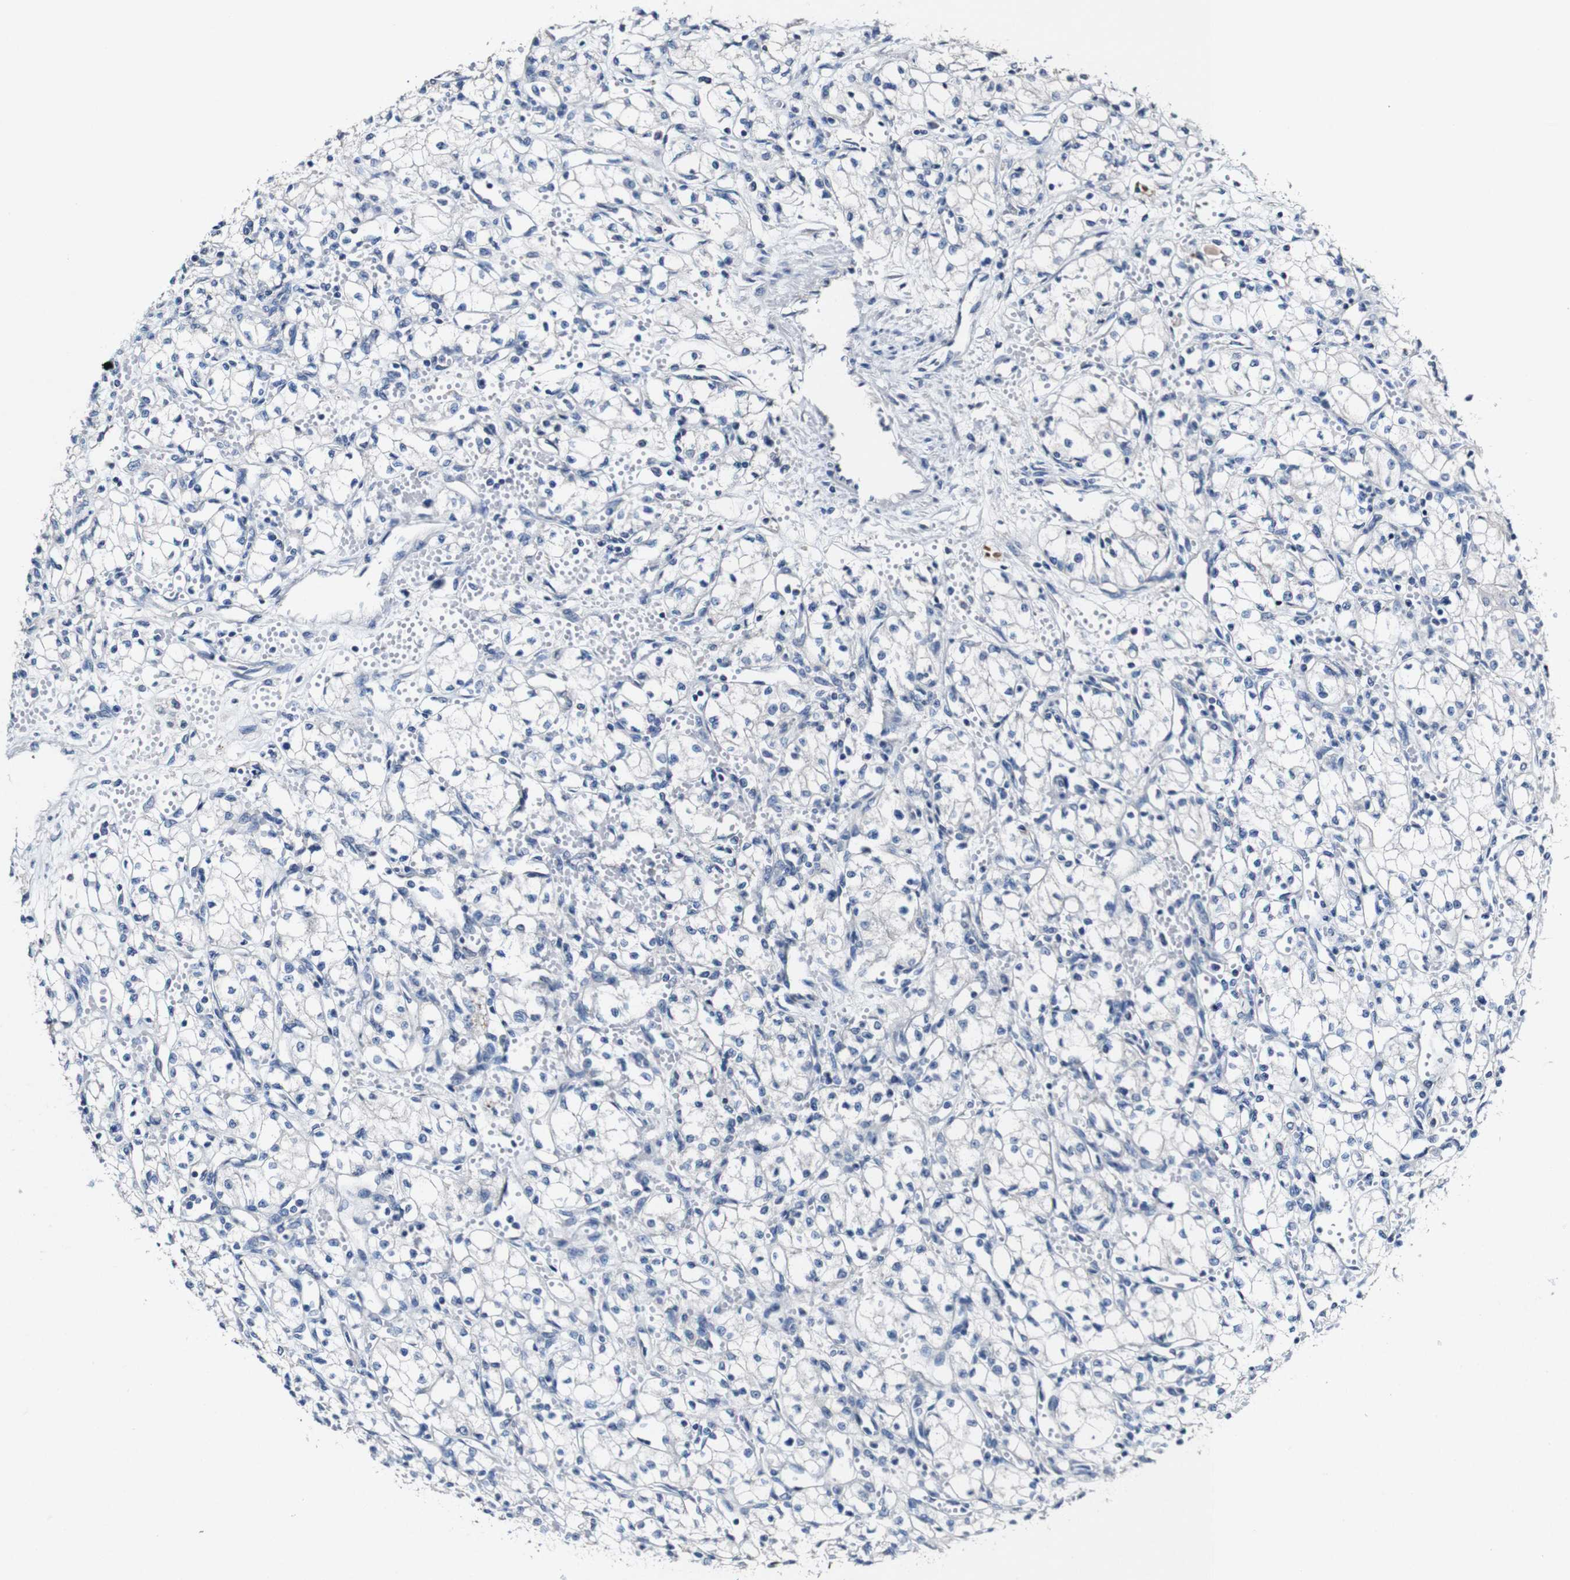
{"staining": {"intensity": "negative", "quantity": "none", "location": "none"}, "tissue": "renal cancer", "cell_type": "Tumor cells", "image_type": "cancer", "snomed": [{"axis": "morphology", "description": "Normal tissue, NOS"}, {"axis": "morphology", "description": "Adenocarcinoma, NOS"}, {"axis": "topography", "description": "Kidney"}], "caption": "This is an immunohistochemistry image of renal cancer (adenocarcinoma). There is no staining in tumor cells.", "gene": "GRAMD1A", "patient": {"sex": "male", "age": 59}}